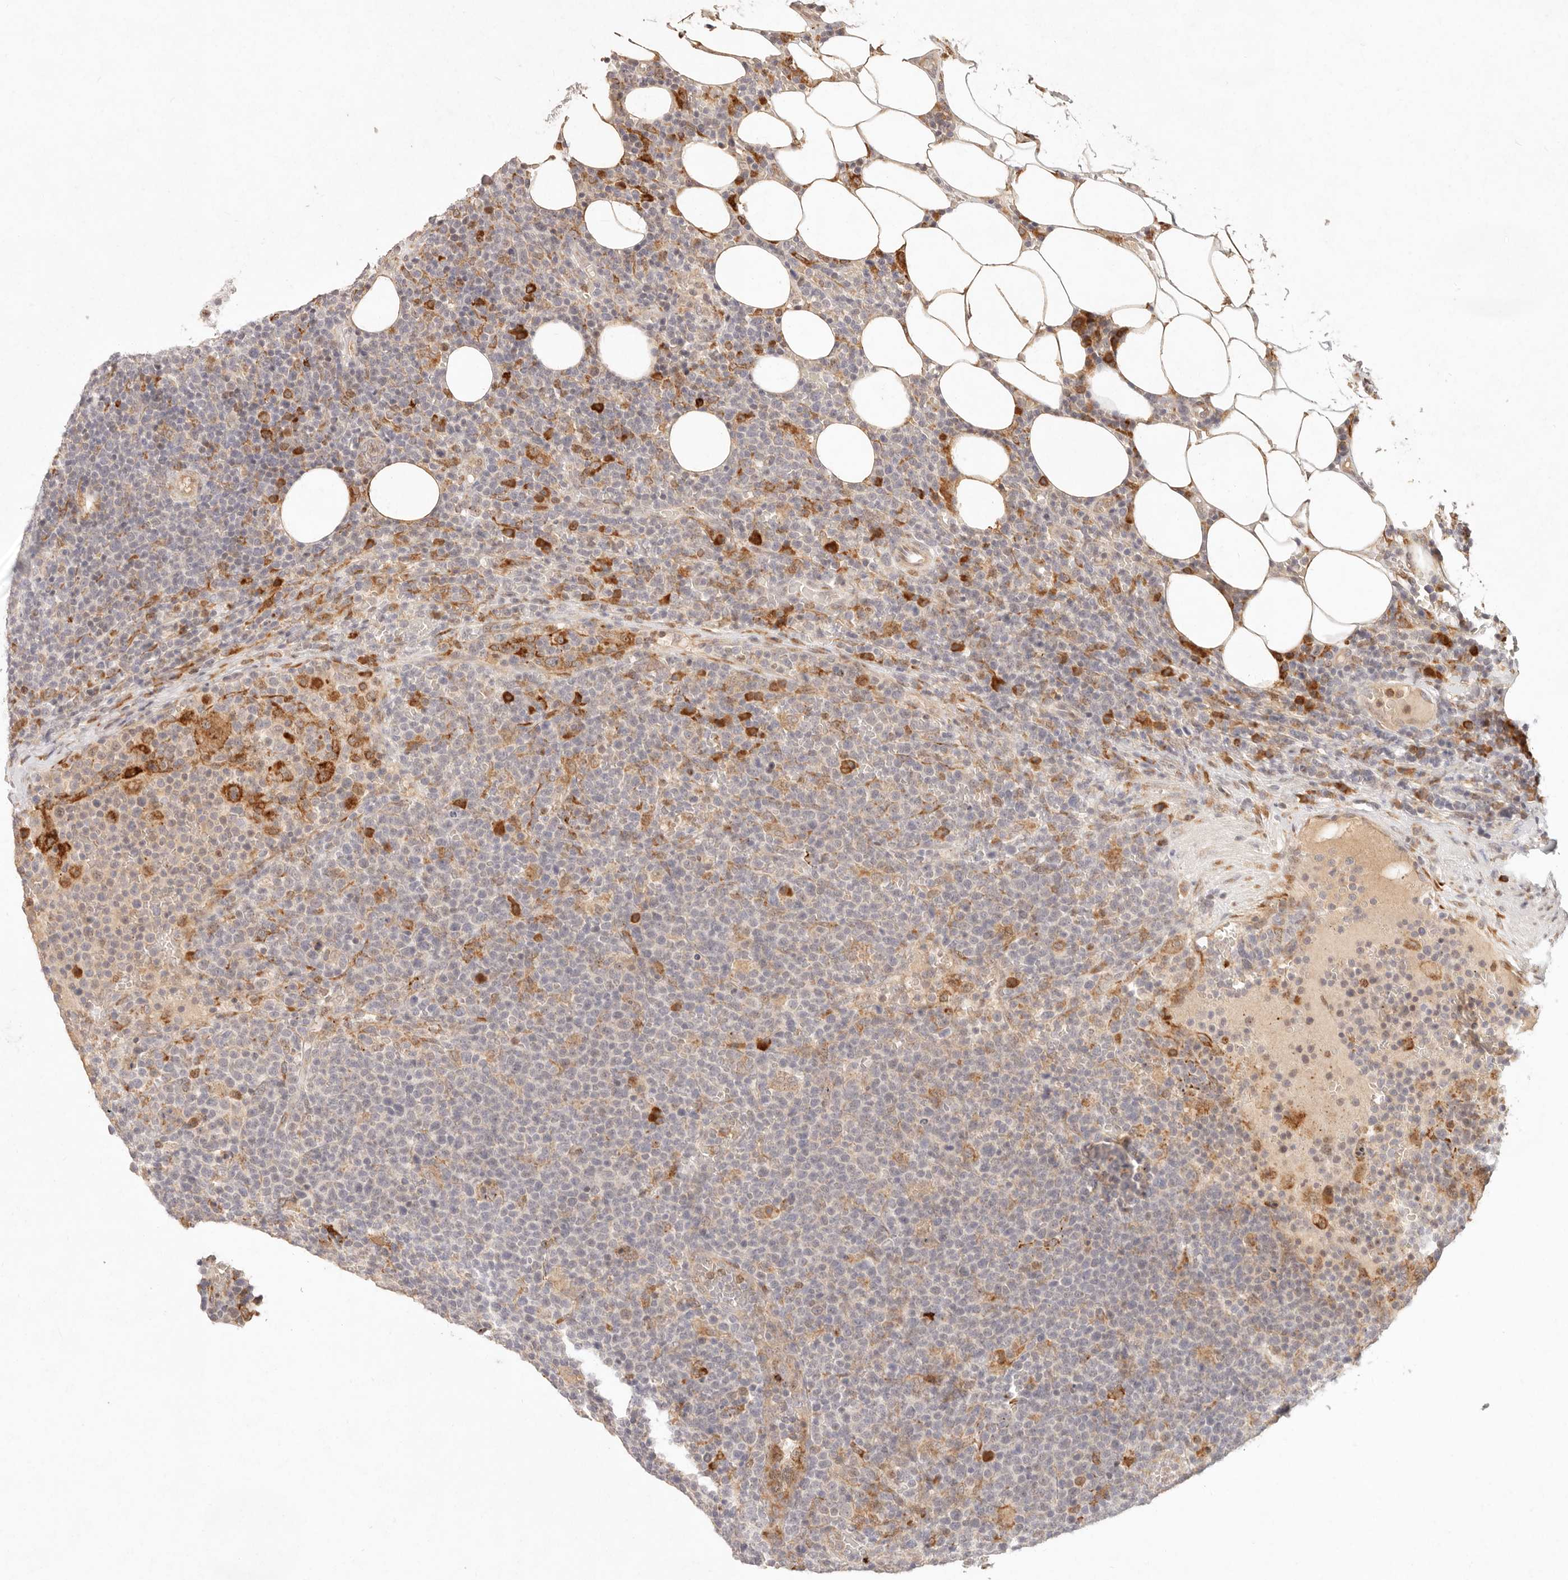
{"staining": {"intensity": "strong", "quantity": "<25%", "location": "cytoplasmic/membranous"}, "tissue": "lymphoma", "cell_type": "Tumor cells", "image_type": "cancer", "snomed": [{"axis": "morphology", "description": "Malignant lymphoma, non-Hodgkin's type, High grade"}, {"axis": "topography", "description": "Lymph node"}], "caption": "This micrograph shows lymphoma stained with immunohistochemistry (IHC) to label a protein in brown. The cytoplasmic/membranous of tumor cells show strong positivity for the protein. Nuclei are counter-stained blue.", "gene": "C1orf127", "patient": {"sex": "male", "age": 61}}